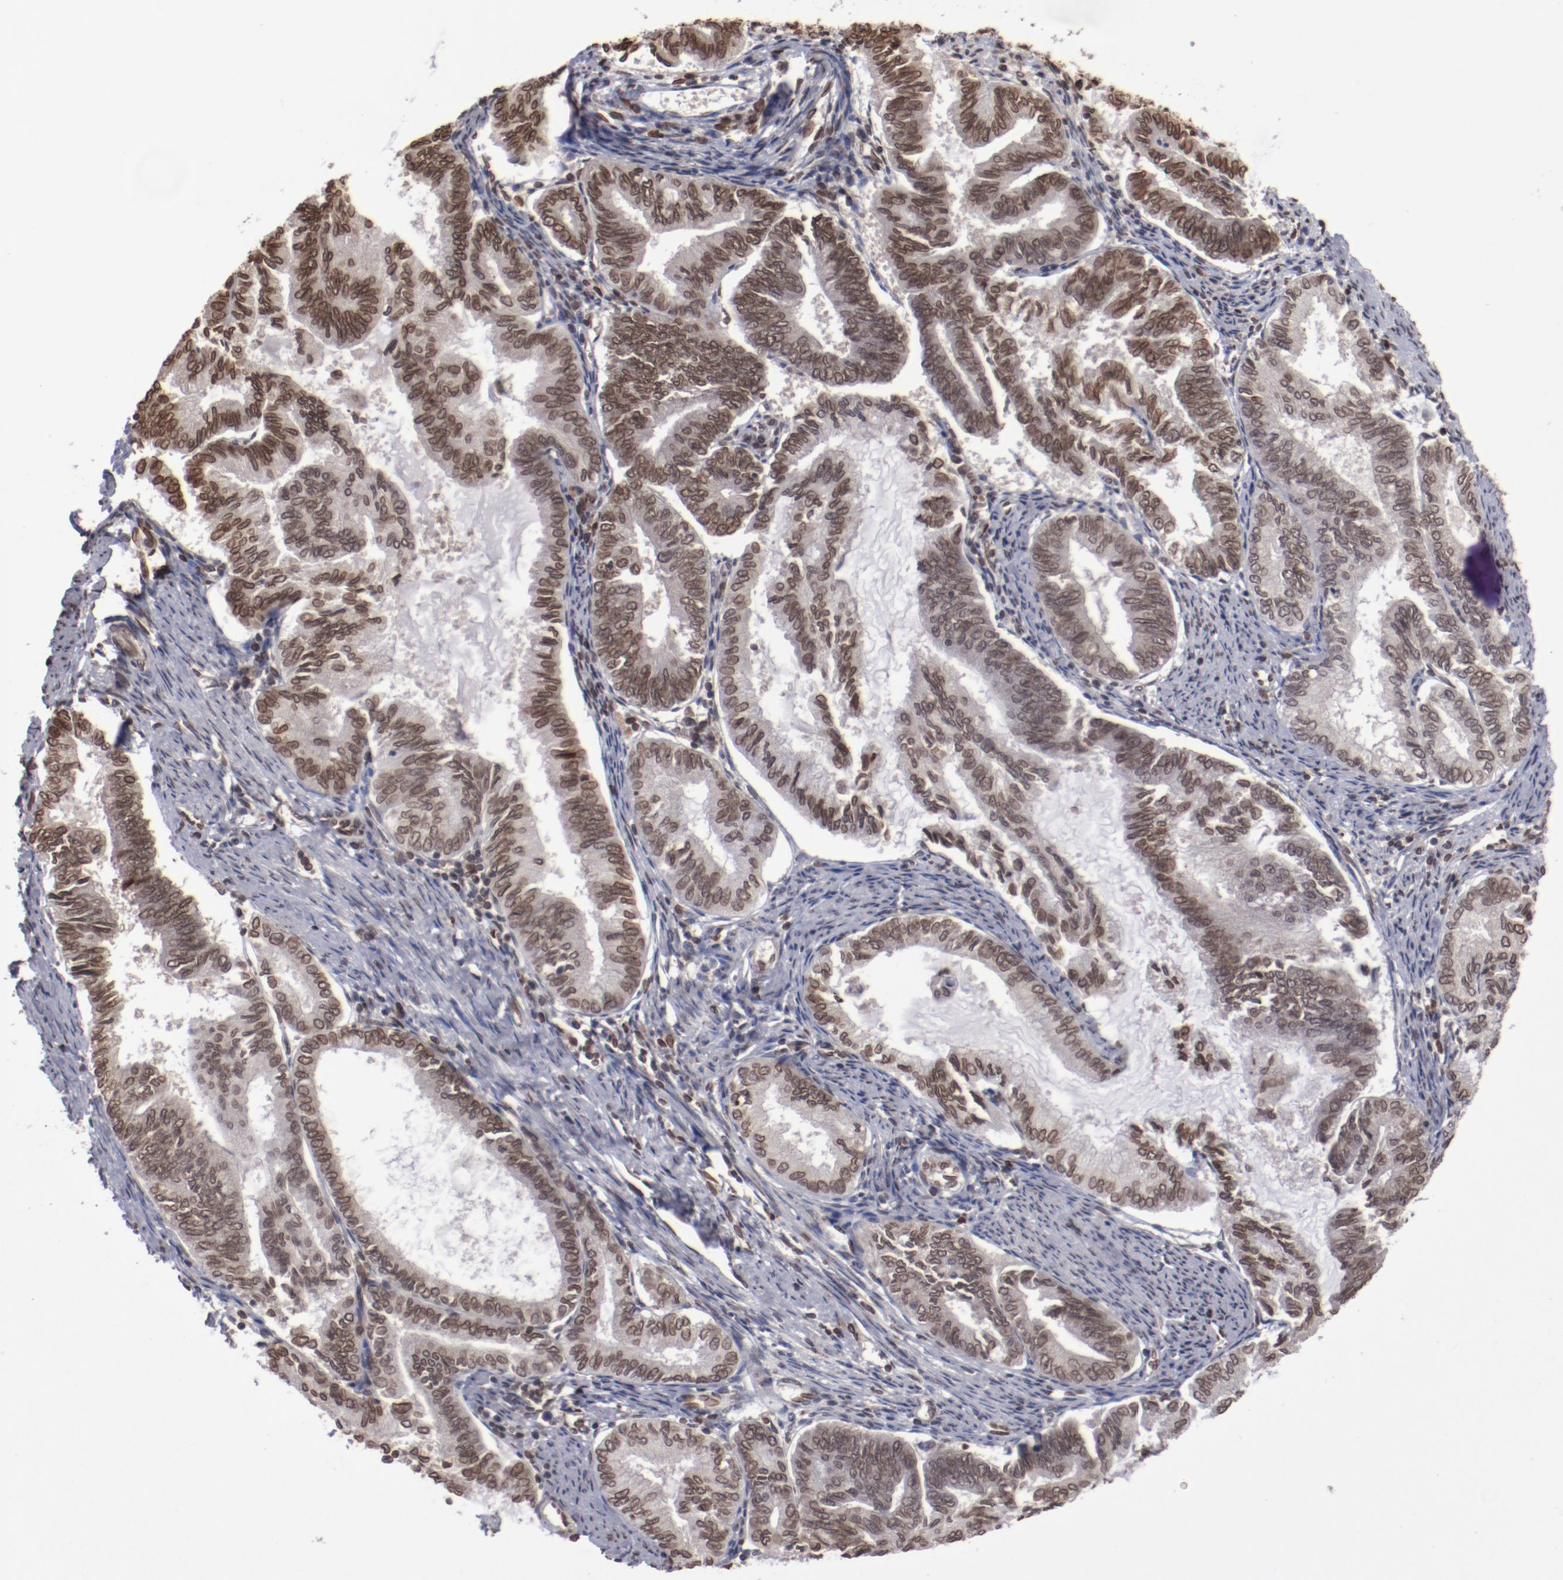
{"staining": {"intensity": "strong", "quantity": ">75%", "location": "nuclear"}, "tissue": "endometrial cancer", "cell_type": "Tumor cells", "image_type": "cancer", "snomed": [{"axis": "morphology", "description": "Adenocarcinoma, NOS"}, {"axis": "topography", "description": "Endometrium"}], "caption": "Immunohistochemical staining of human endometrial adenocarcinoma demonstrates high levels of strong nuclear positivity in about >75% of tumor cells.", "gene": "AKT1", "patient": {"sex": "female", "age": 86}}